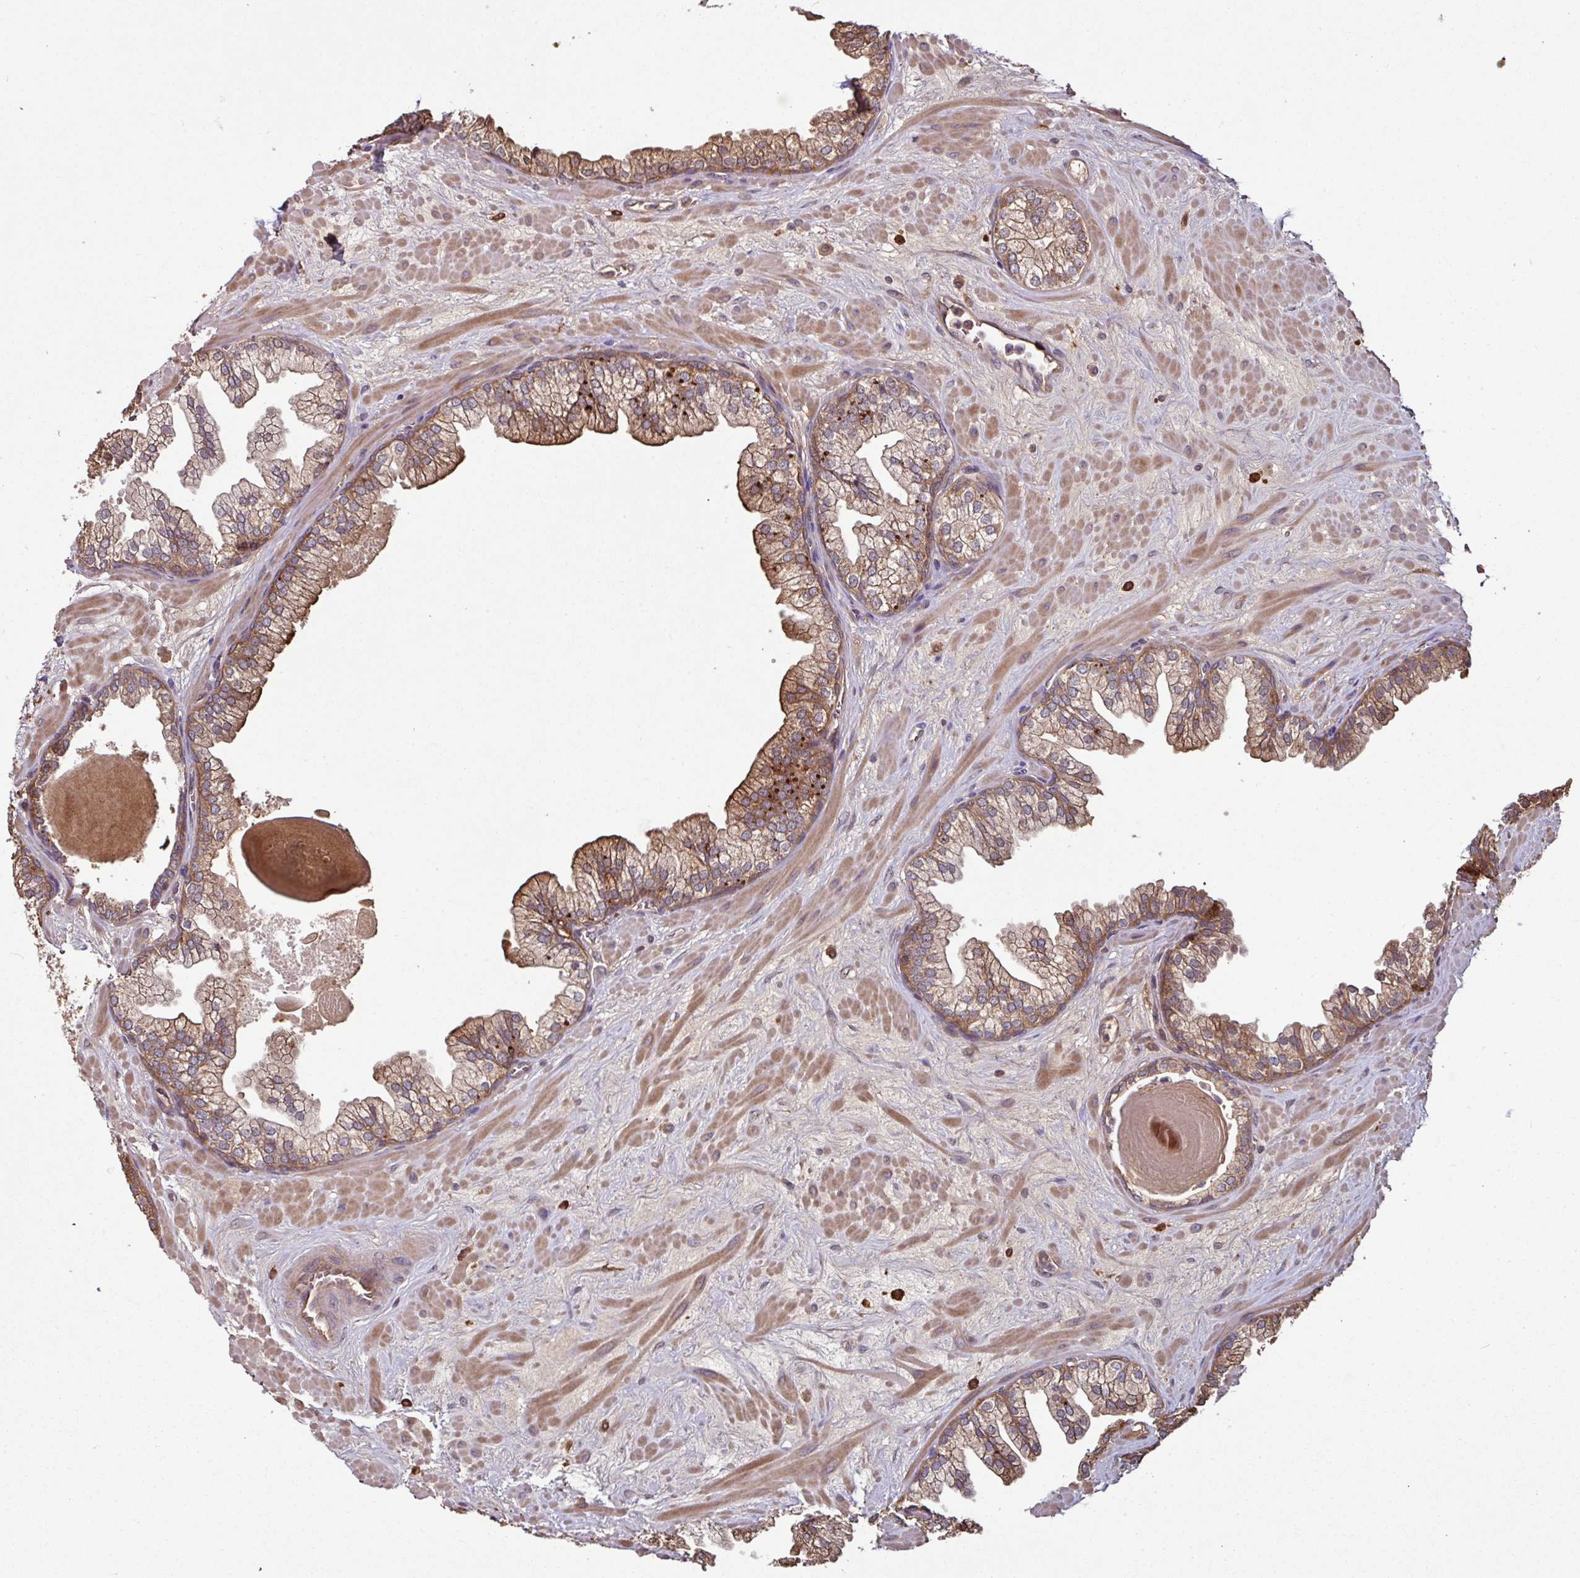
{"staining": {"intensity": "strong", "quantity": ">75%", "location": "cytoplasmic/membranous"}, "tissue": "prostate", "cell_type": "Glandular cells", "image_type": "normal", "snomed": [{"axis": "morphology", "description": "Normal tissue, NOS"}, {"axis": "topography", "description": "Prostate"}, {"axis": "topography", "description": "Peripheral nerve tissue"}], "caption": "Glandular cells reveal high levels of strong cytoplasmic/membranous expression in about >75% of cells in unremarkable human prostate.", "gene": "GNPDA1", "patient": {"sex": "male", "age": 61}}